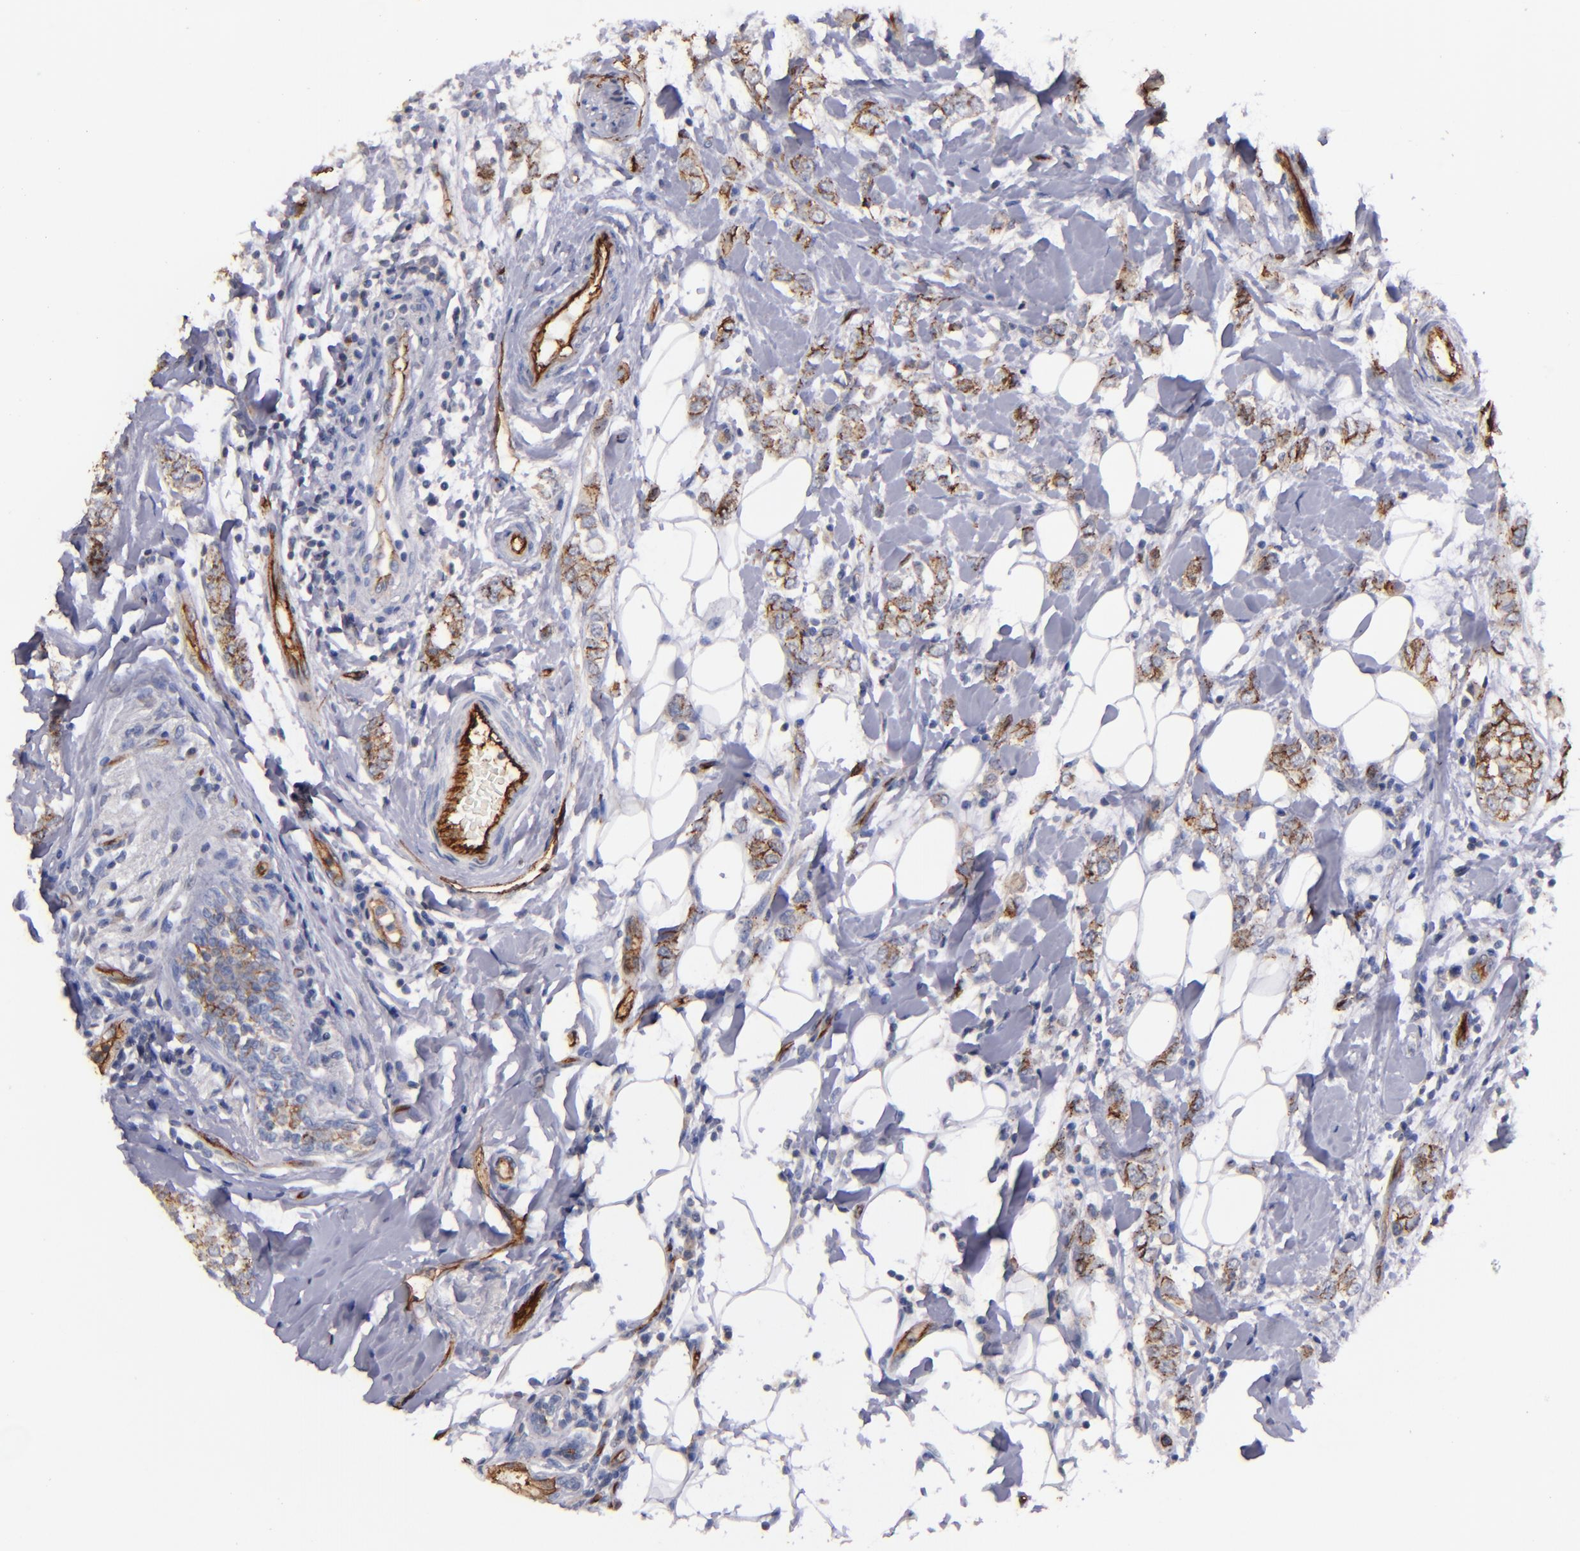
{"staining": {"intensity": "moderate", "quantity": "25%-75%", "location": "cytoplasmic/membranous"}, "tissue": "breast cancer", "cell_type": "Tumor cells", "image_type": "cancer", "snomed": [{"axis": "morphology", "description": "Normal tissue, NOS"}, {"axis": "morphology", "description": "Lobular carcinoma"}, {"axis": "topography", "description": "Breast"}], "caption": "High-magnification brightfield microscopy of breast lobular carcinoma stained with DAB (3,3'-diaminobenzidine) (brown) and counterstained with hematoxylin (blue). tumor cells exhibit moderate cytoplasmic/membranous positivity is identified in approximately25%-75% of cells.", "gene": "CLDN5", "patient": {"sex": "female", "age": 47}}